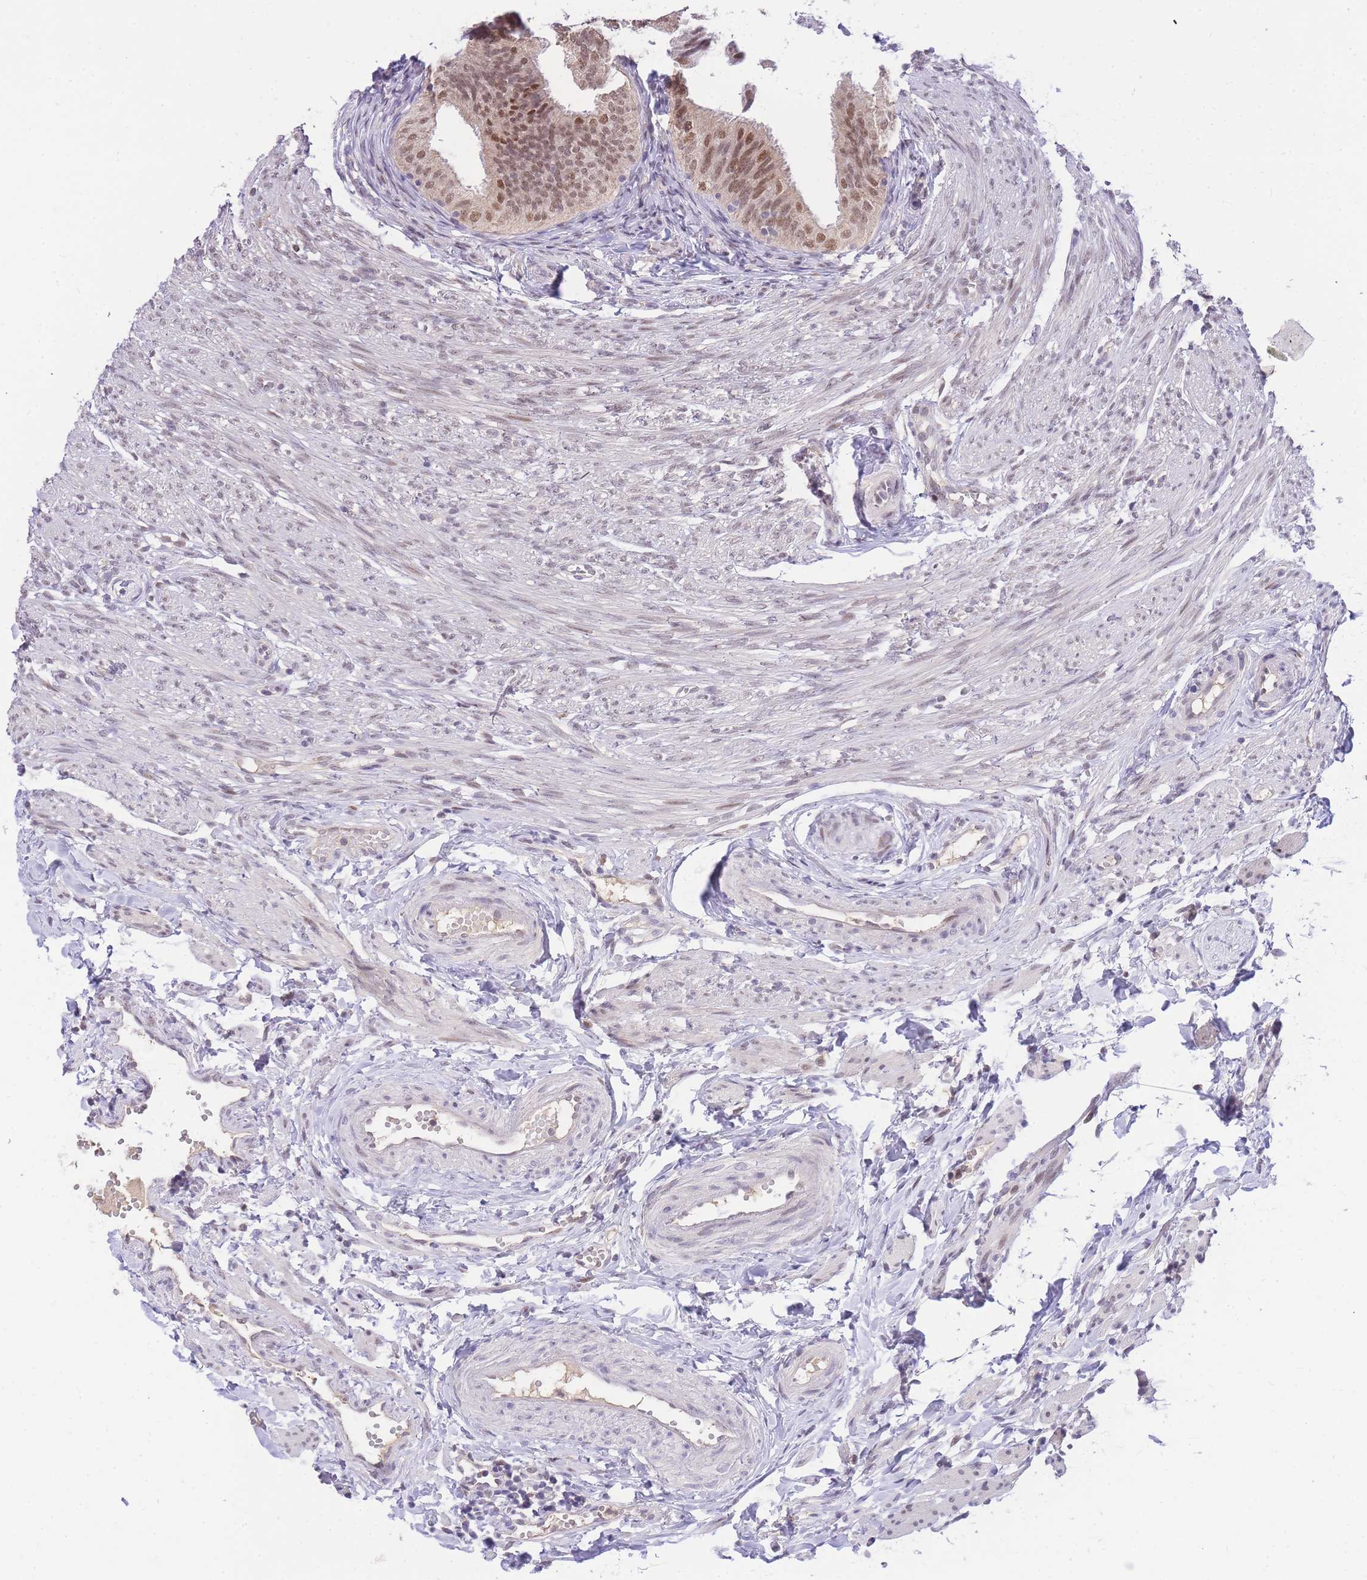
{"staining": {"intensity": "moderate", "quantity": ">75%", "location": "nuclear"}, "tissue": "fallopian tube", "cell_type": "Glandular cells", "image_type": "normal", "snomed": [{"axis": "morphology", "description": "Normal tissue, NOS"}, {"axis": "topography", "description": "Fallopian tube"}], "caption": "Immunohistochemical staining of unremarkable human fallopian tube displays >75% levels of moderate nuclear protein expression in approximately >75% of glandular cells. The protein is stained brown, and the nuclei are stained in blue (DAB IHC with brightfield microscopy, high magnification).", "gene": "PUS10", "patient": {"sex": "female", "age": 35}}